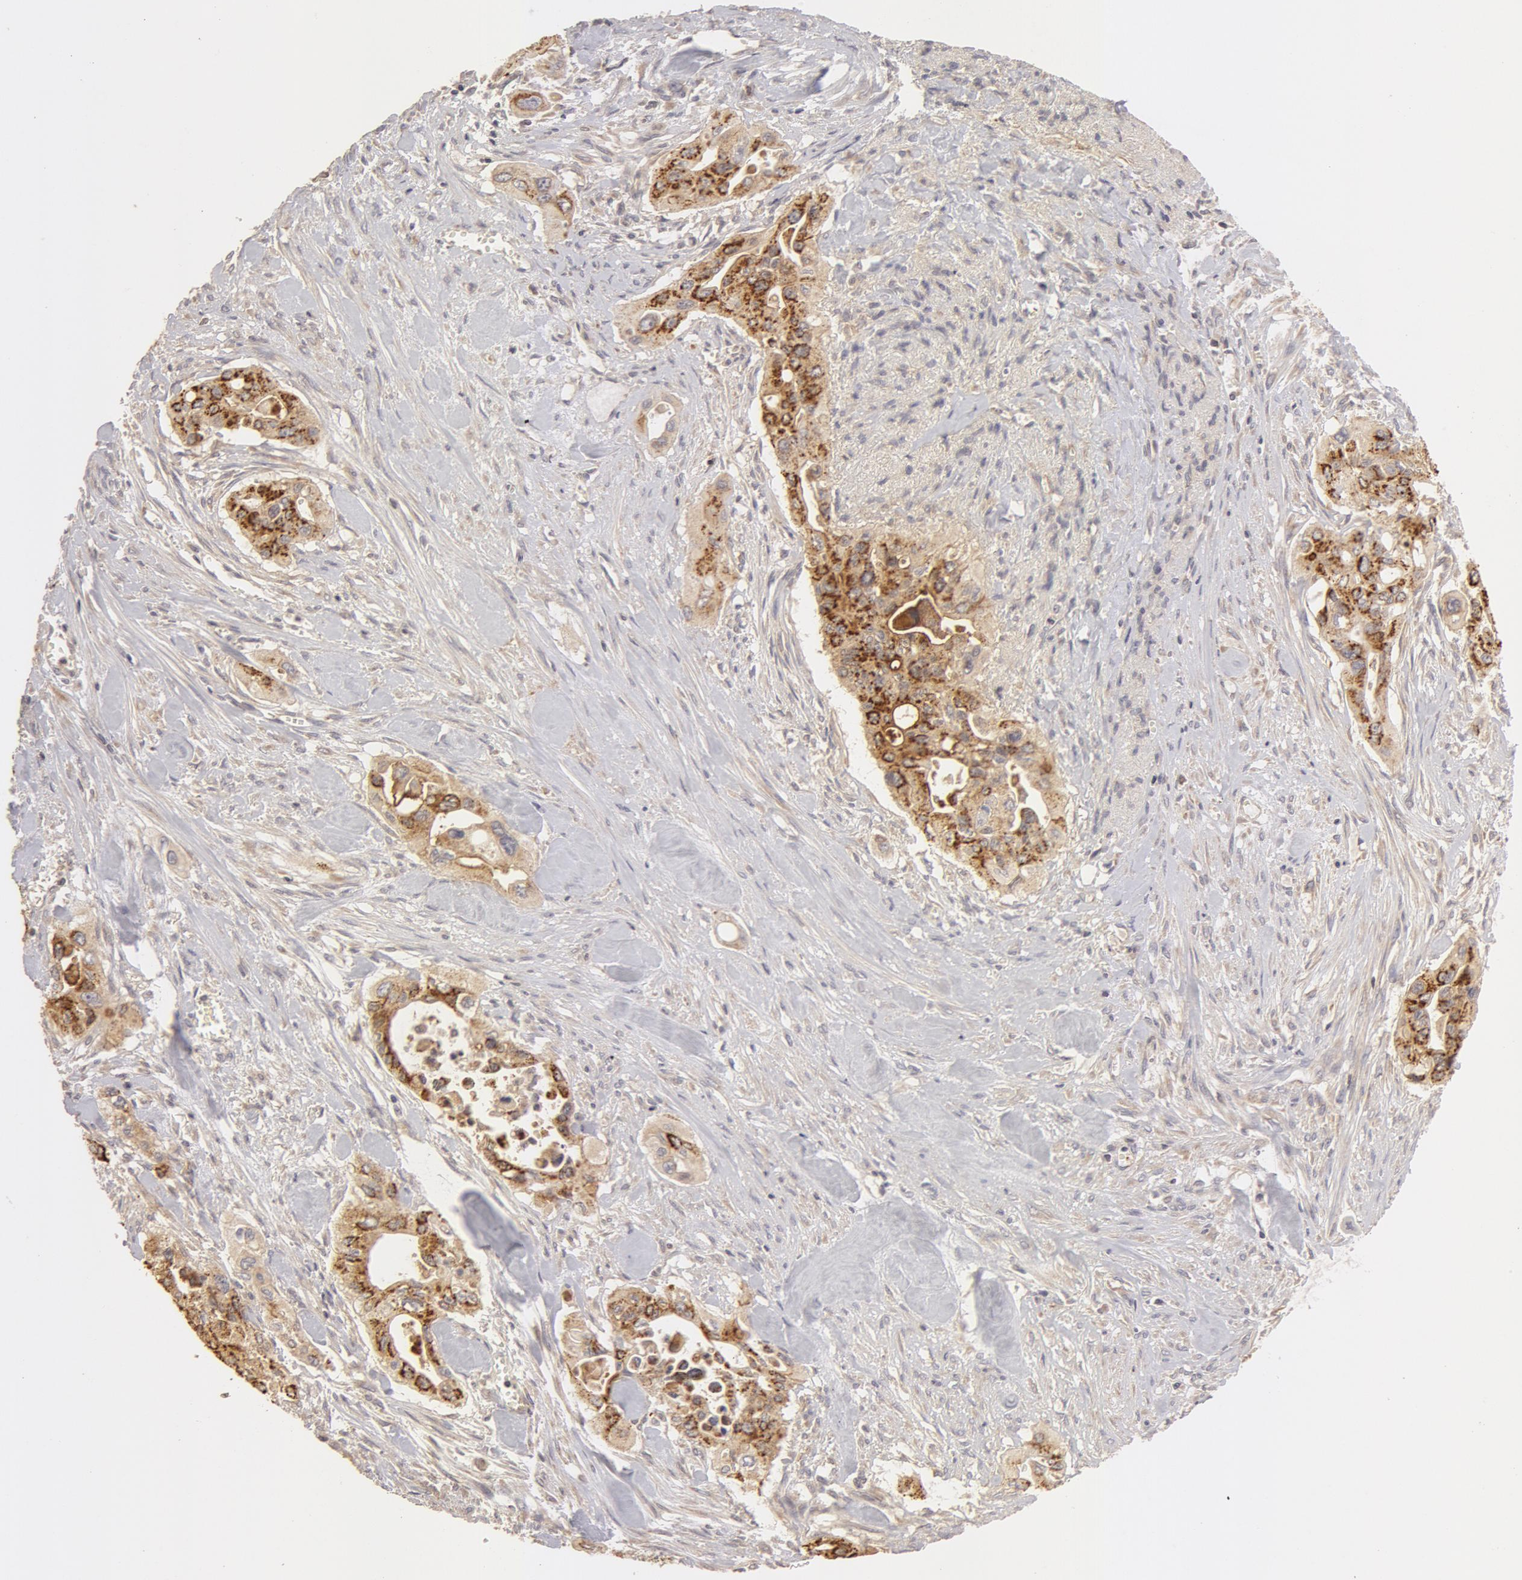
{"staining": {"intensity": "weak", "quantity": "25%-75%", "location": "cytoplasmic/membranous"}, "tissue": "pancreatic cancer", "cell_type": "Tumor cells", "image_type": "cancer", "snomed": [{"axis": "morphology", "description": "Adenocarcinoma, NOS"}, {"axis": "topography", "description": "Pancreas"}], "caption": "Immunohistochemical staining of human pancreatic adenocarcinoma reveals low levels of weak cytoplasmic/membranous protein positivity in about 25%-75% of tumor cells.", "gene": "ADPRH", "patient": {"sex": "male", "age": 77}}